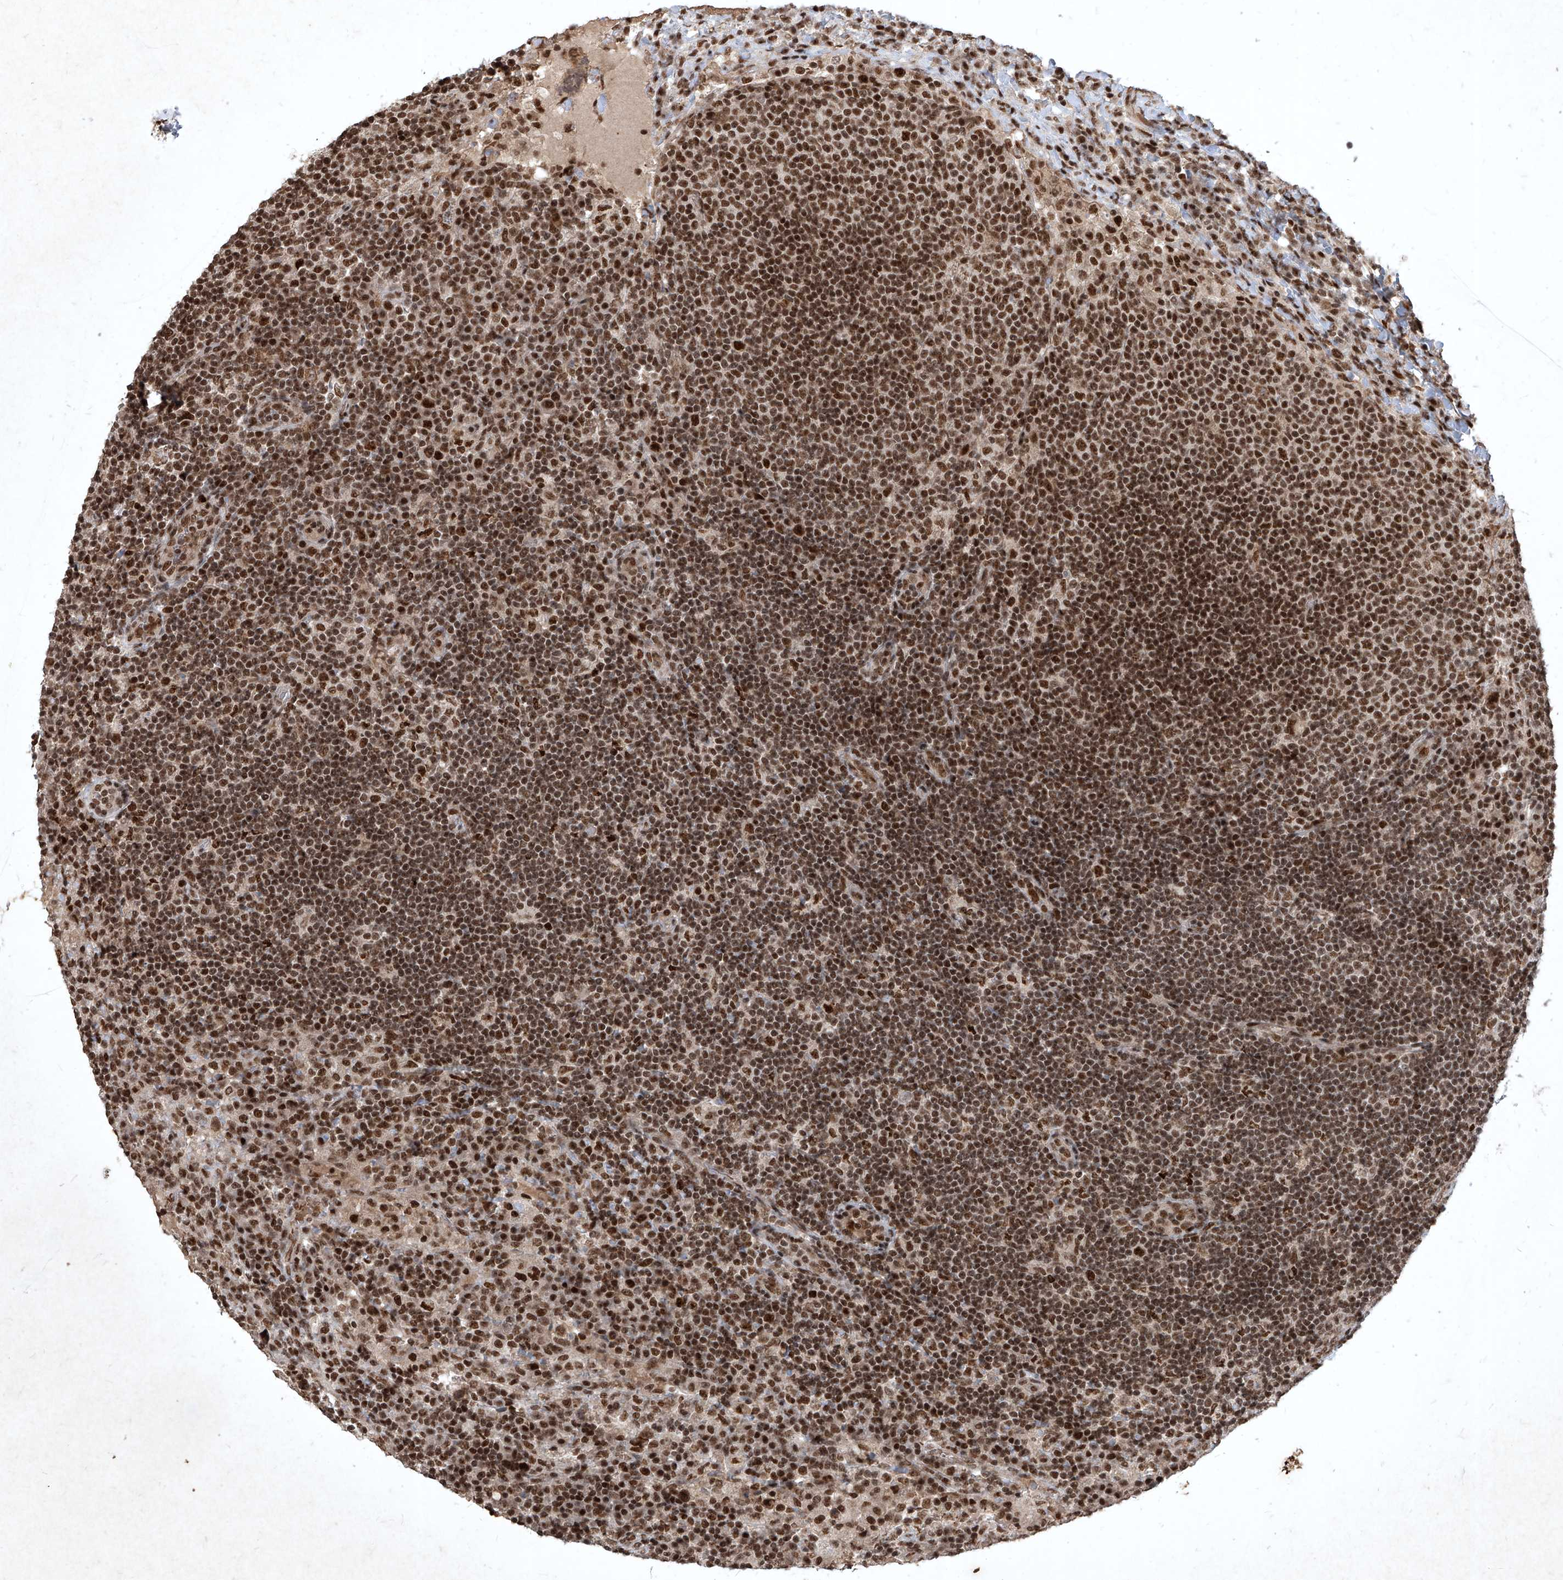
{"staining": {"intensity": "strong", "quantity": ">75%", "location": "nuclear"}, "tissue": "lymph node", "cell_type": "Non-germinal center cells", "image_type": "normal", "snomed": [{"axis": "morphology", "description": "Normal tissue, NOS"}, {"axis": "topography", "description": "Lymph node"}], "caption": "A high-resolution photomicrograph shows IHC staining of normal lymph node, which demonstrates strong nuclear positivity in approximately >75% of non-germinal center cells. The staining was performed using DAB (3,3'-diaminobenzidine) to visualize the protein expression in brown, while the nuclei were stained in blue with hematoxylin (Magnification: 20x).", "gene": "IRF2", "patient": {"sex": "female", "age": 53}}